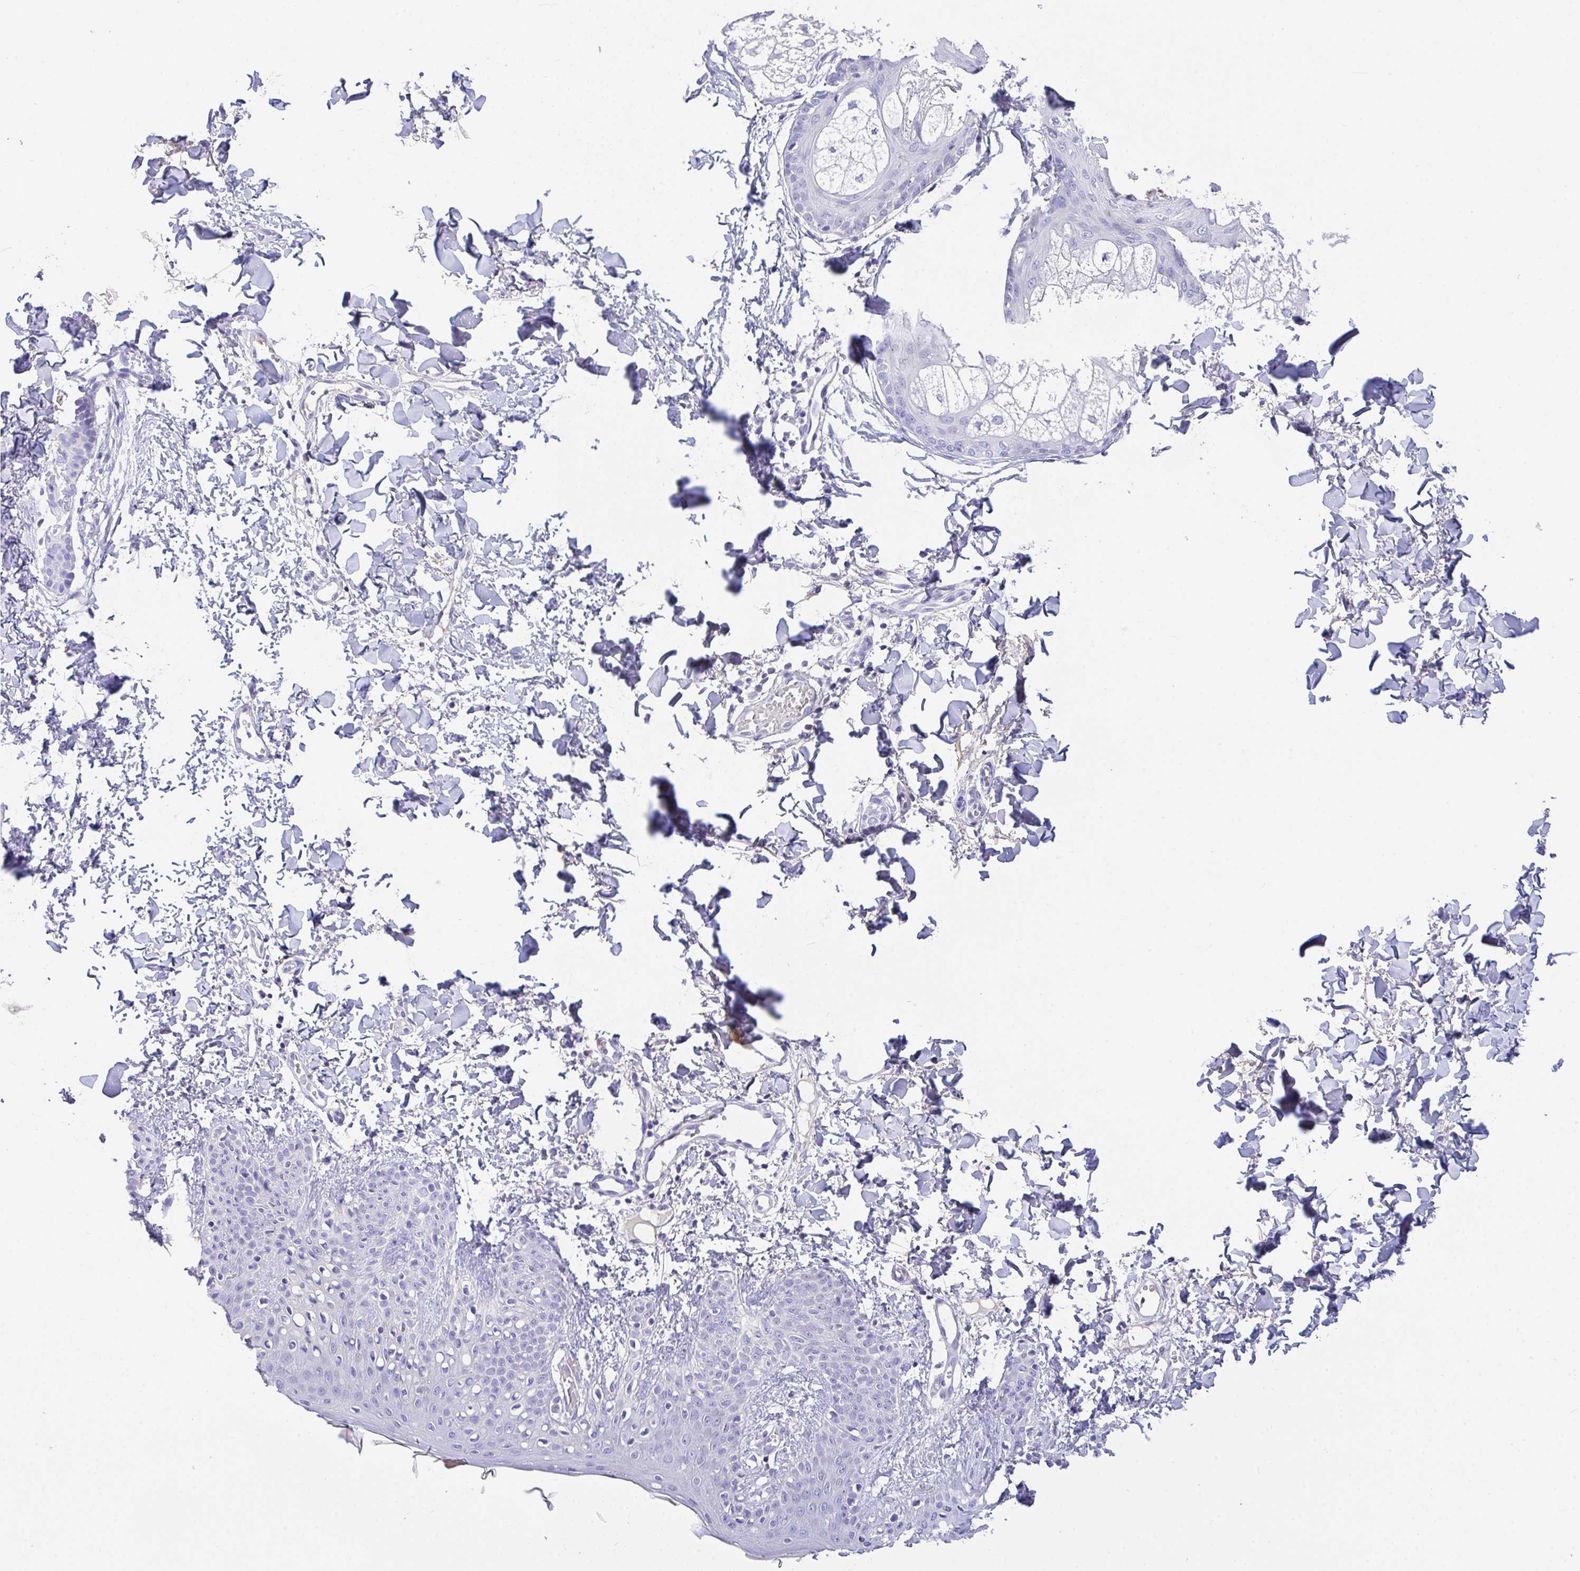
{"staining": {"intensity": "negative", "quantity": "none", "location": "none"}, "tissue": "skin", "cell_type": "Fibroblasts", "image_type": "normal", "snomed": [{"axis": "morphology", "description": "Normal tissue, NOS"}, {"axis": "topography", "description": "Skin"}], "caption": "Photomicrograph shows no significant protein expression in fibroblasts of unremarkable skin. (Brightfield microscopy of DAB immunohistochemistry (IHC) at high magnification).", "gene": "CA10", "patient": {"sex": "male", "age": 16}}